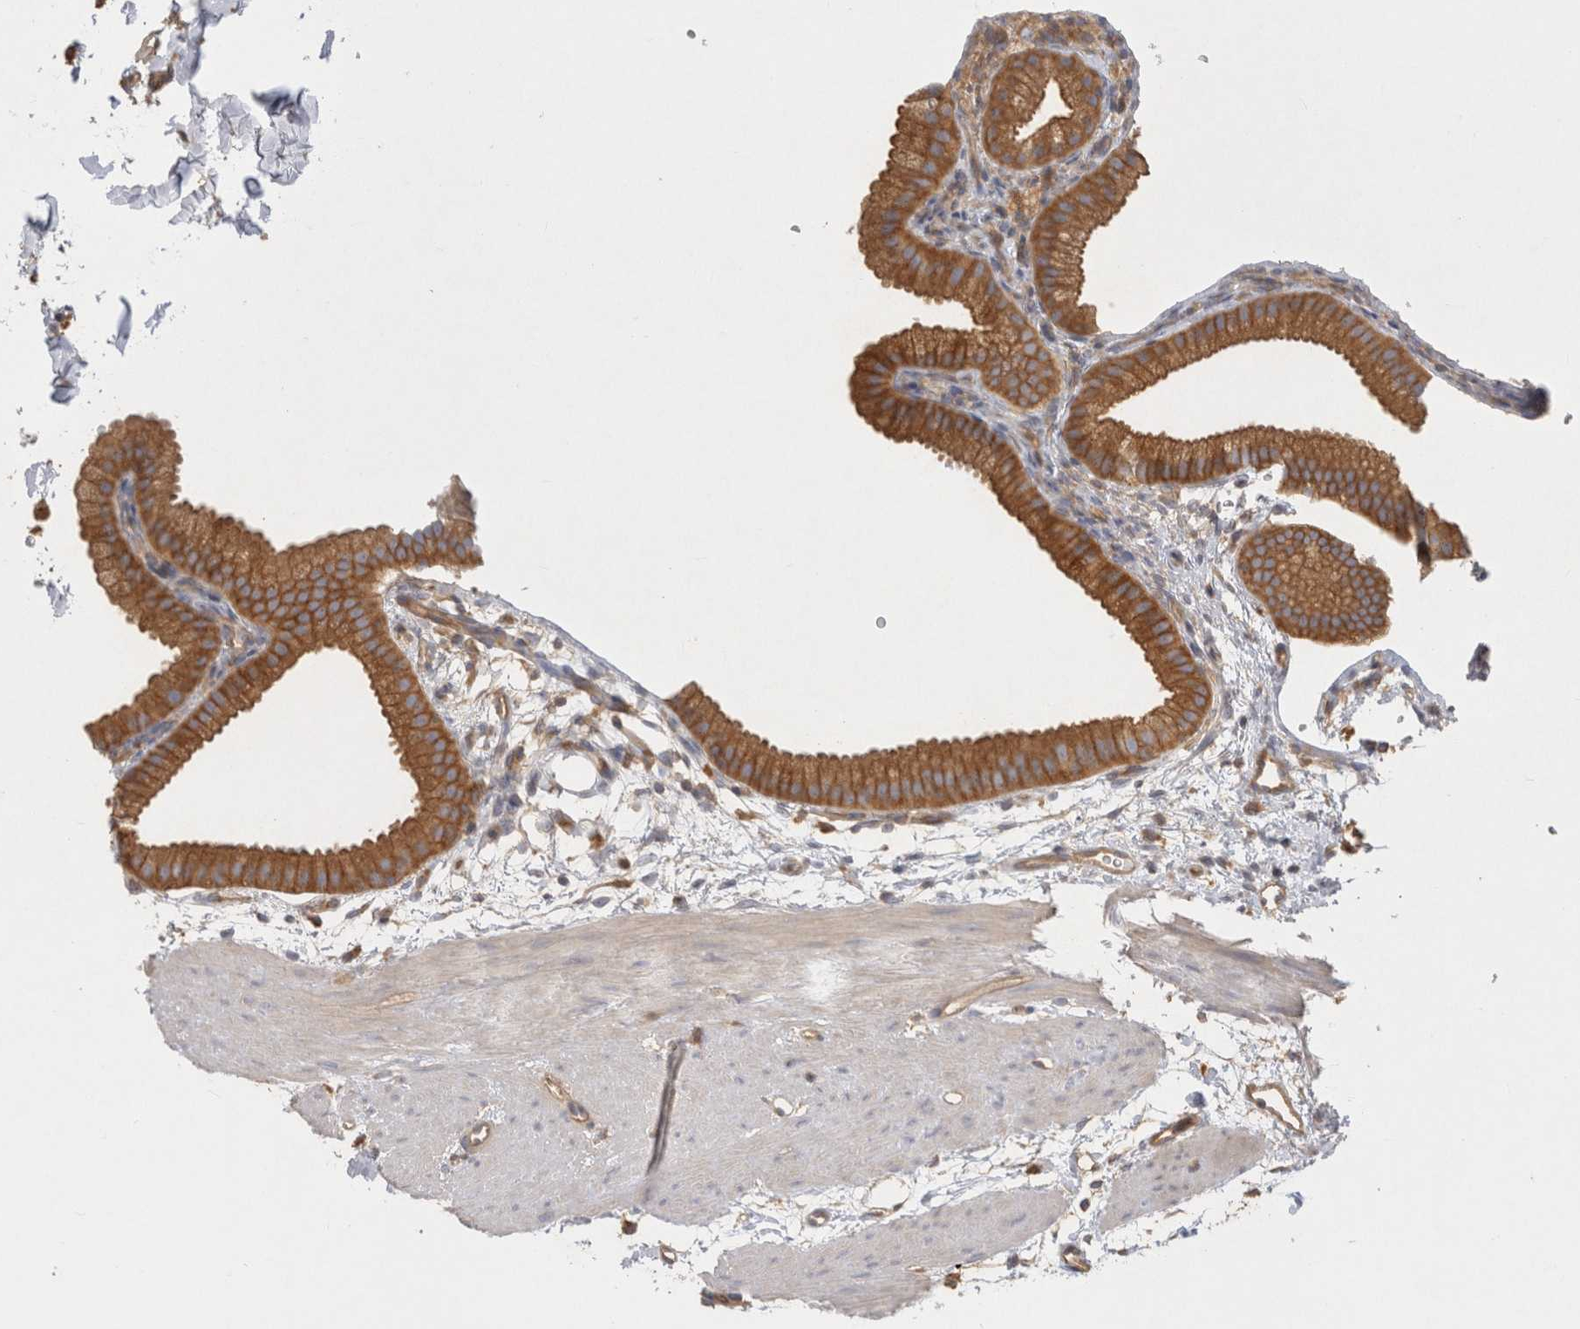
{"staining": {"intensity": "moderate", "quantity": ">75%", "location": "cytoplasmic/membranous"}, "tissue": "gallbladder", "cell_type": "Glandular cells", "image_type": "normal", "snomed": [{"axis": "morphology", "description": "Normal tissue, NOS"}, {"axis": "topography", "description": "Gallbladder"}], "caption": "Brown immunohistochemical staining in benign human gallbladder demonstrates moderate cytoplasmic/membranous staining in about >75% of glandular cells. (DAB IHC with brightfield microscopy, high magnification).", "gene": "CHMP6", "patient": {"sex": "female", "age": 64}}